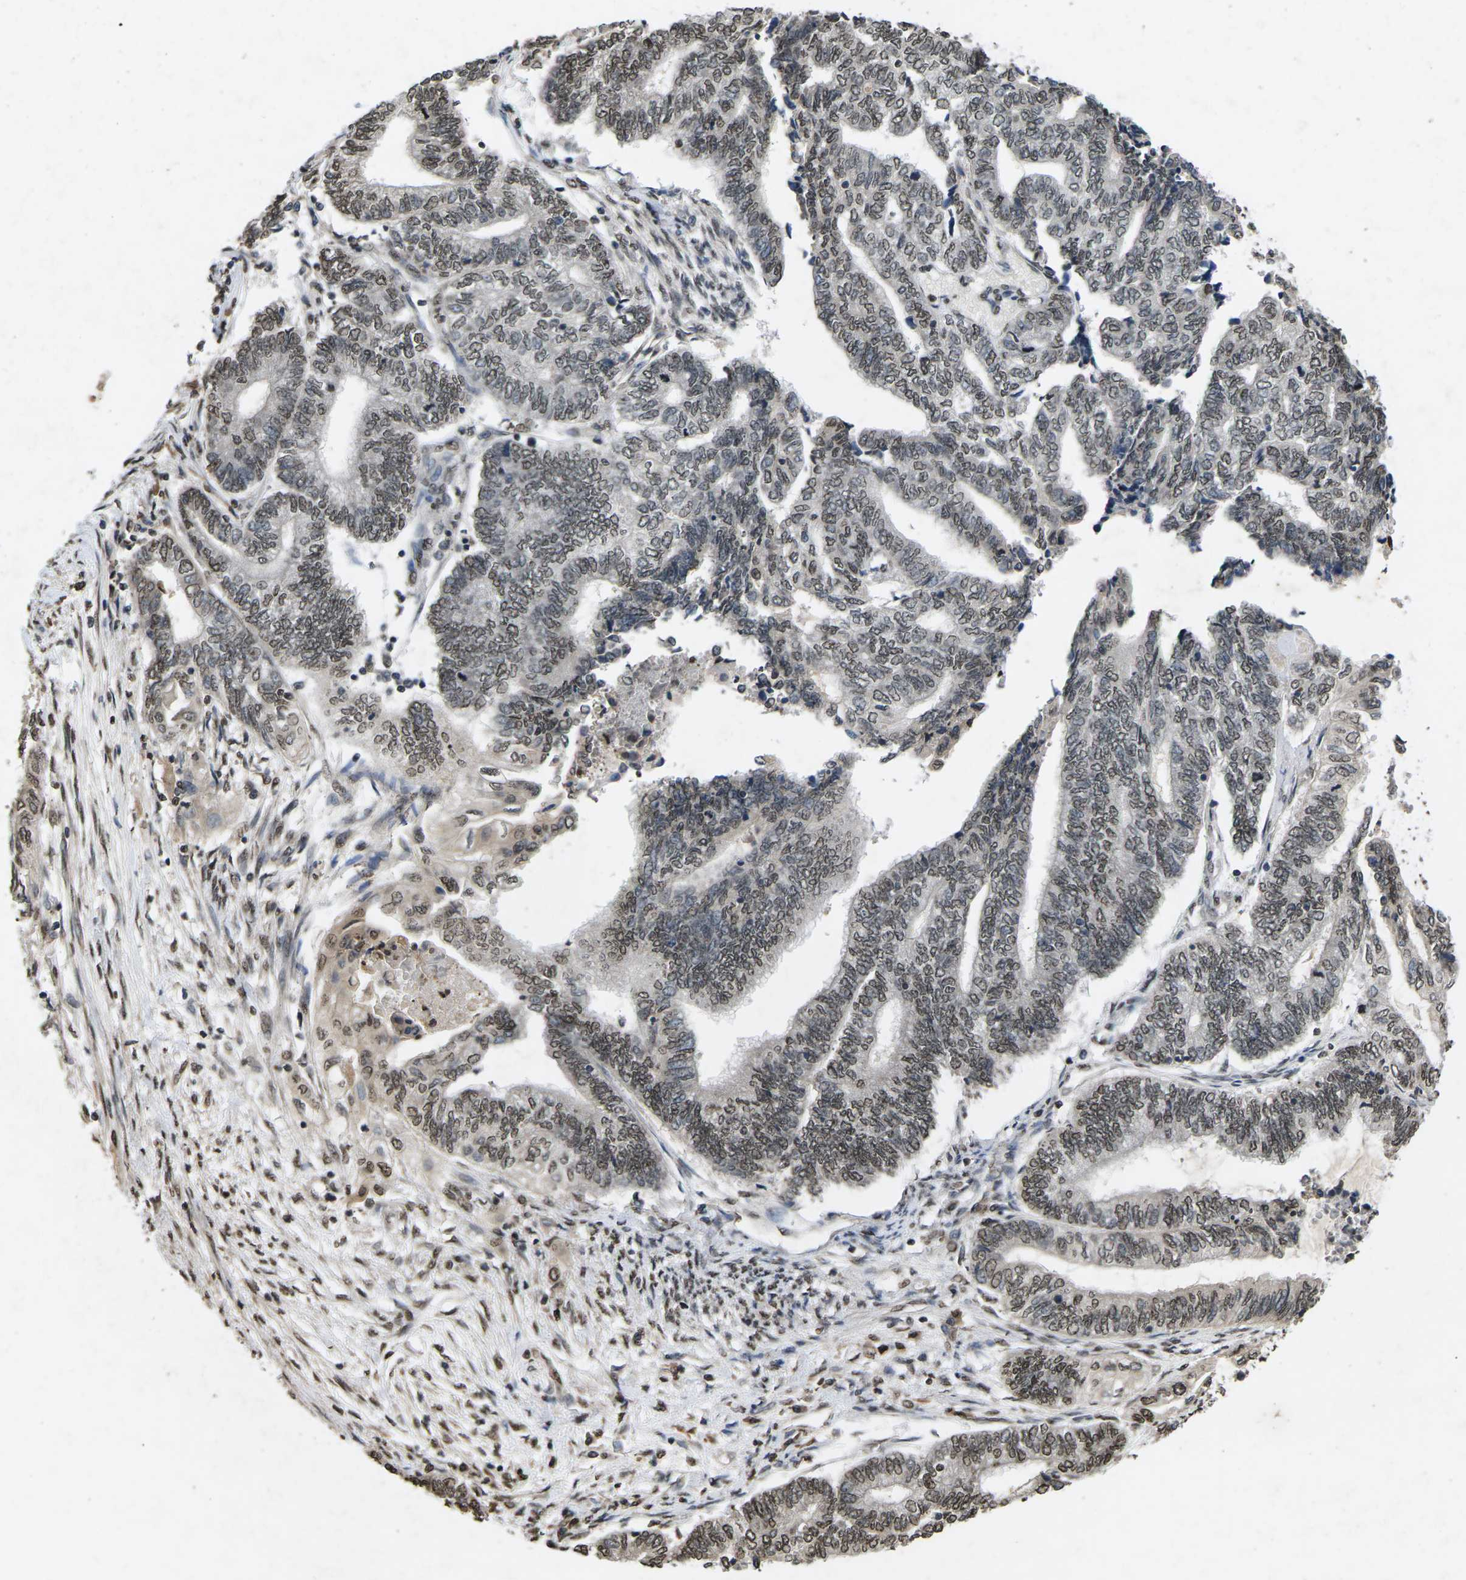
{"staining": {"intensity": "moderate", "quantity": ">75%", "location": "nuclear"}, "tissue": "endometrial cancer", "cell_type": "Tumor cells", "image_type": "cancer", "snomed": [{"axis": "morphology", "description": "Adenocarcinoma, NOS"}, {"axis": "topography", "description": "Uterus"}, {"axis": "topography", "description": "Endometrium"}], "caption": "Endometrial cancer was stained to show a protein in brown. There is medium levels of moderate nuclear expression in approximately >75% of tumor cells.", "gene": "EMSY", "patient": {"sex": "female", "age": 70}}